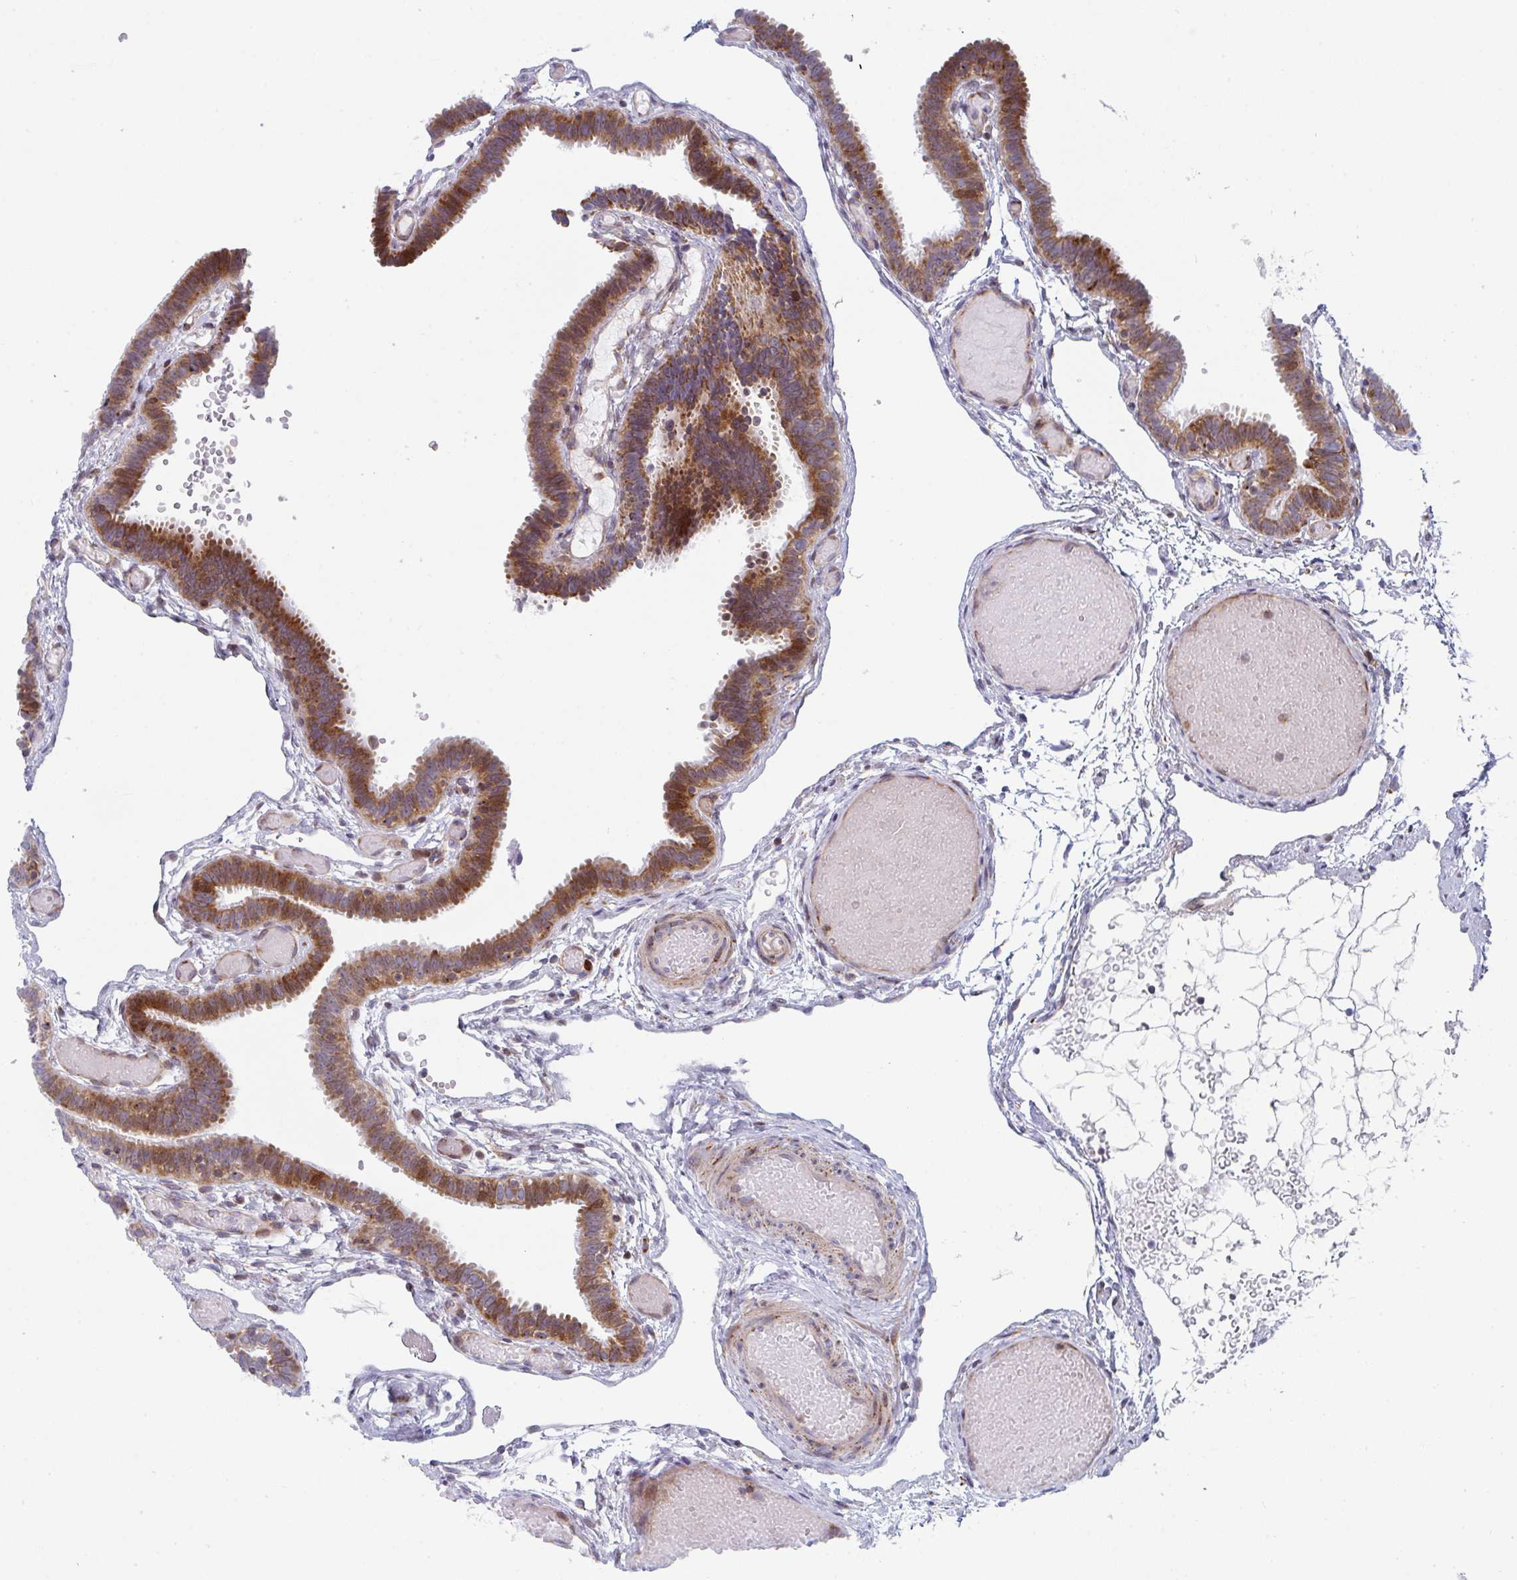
{"staining": {"intensity": "moderate", "quantity": ">75%", "location": "cytoplasmic/membranous"}, "tissue": "fallopian tube", "cell_type": "Glandular cells", "image_type": "normal", "snomed": [{"axis": "morphology", "description": "Normal tissue, NOS"}, {"axis": "topography", "description": "Fallopian tube"}], "caption": "Moderate cytoplasmic/membranous protein expression is seen in approximately >75% of glandular cells in fallopian tube. The staining was performed using DAB (3,3'-diaminobenzidine) to visualize the protein expression in brown, while the nuclei were stained in blue with hematoxylin (Magnification: 20x).", "gene": "PRKCH", "patient": {"sex": "female", "age": 37}}